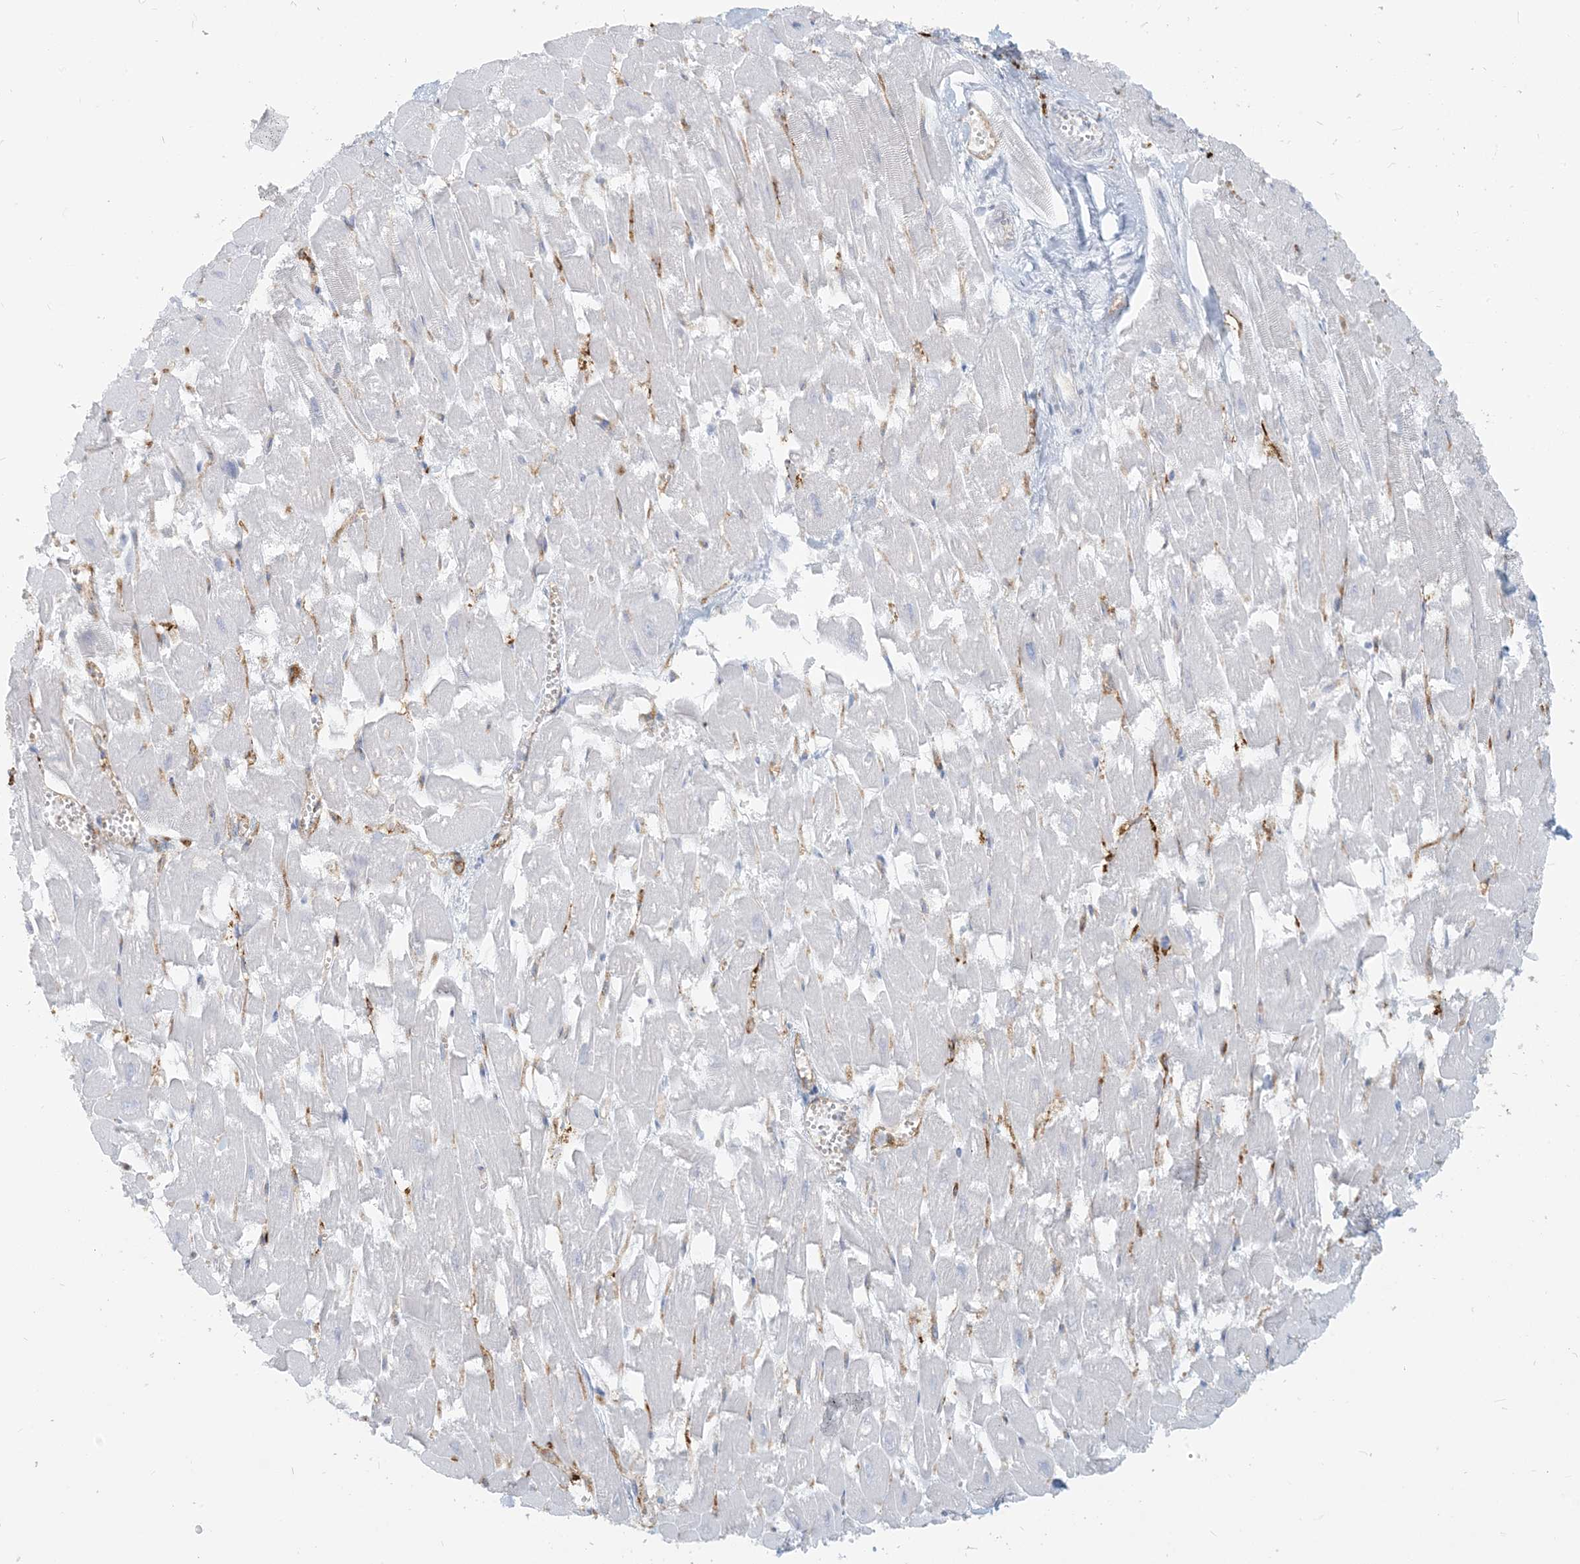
{"staining": {"intensity": "negative", "quantity": "none", "location": "none"}, "tissue": "heart muscle", "cell_type": "Cardiomyocytes", "image_type": "normal", "snomed": [{"axis": "morphology", "description": "Normal tissue, NOS"}, {"axis": "topography", "description": "Heart"}], "caption": "Micrograph shows no significant protein positivity in cardiomyocytes of benign heart muscle.", "gene": "HLA", "patient": {"sex": "male", "age": 54}}